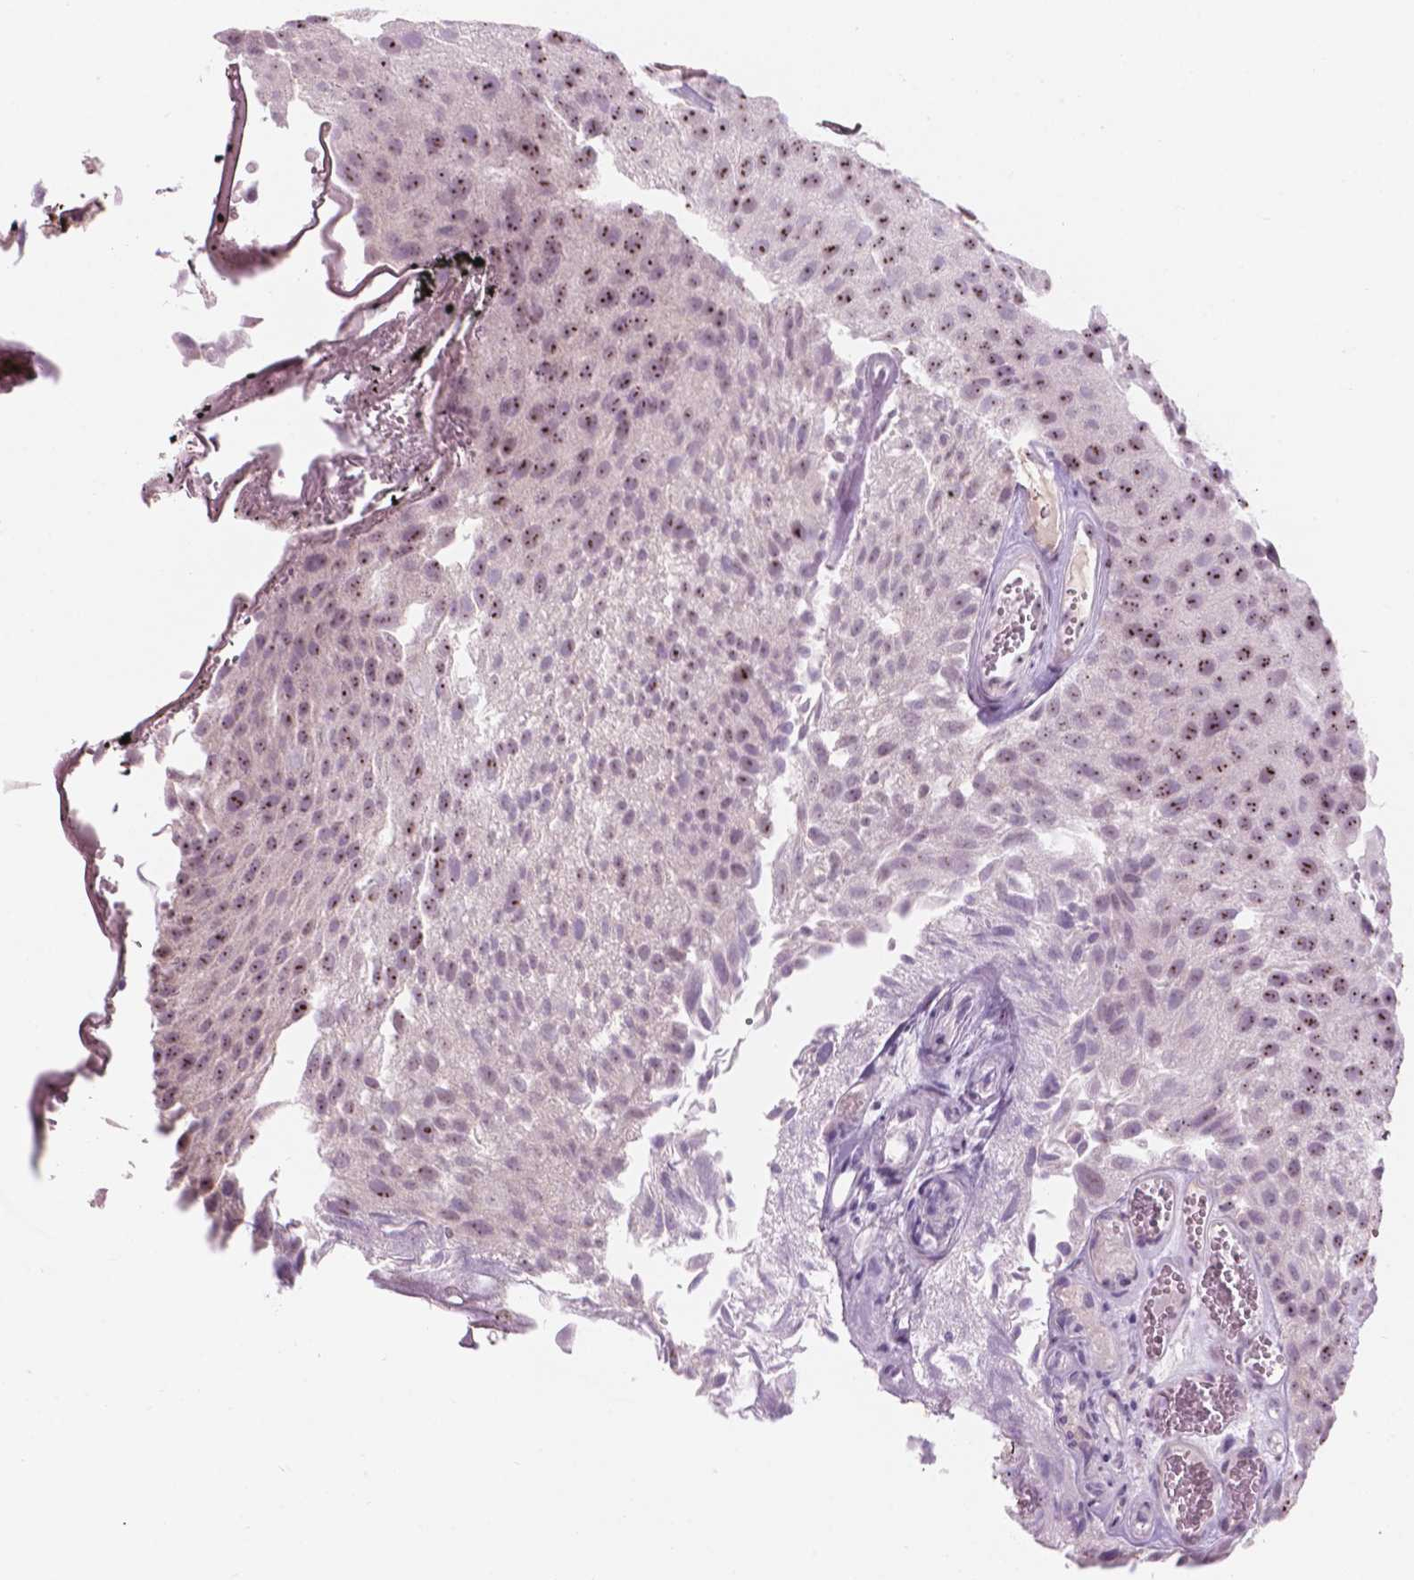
{"staining": {"intensity": "moderate", "quantity": "25%-75%", "location": "nuclear"}, "tissue": "urothelial cancer", "cell_type": "Tumor cells", "image_type": "cancer", "snomed": [{"axis": "morphology", "description": "Urothelial carcinoma, Low grade"}, {"axis": "topography", "description": "Urinary bladder"}], "caption": "The image exhibits immunohistochemical staining of urothelial carcinoma (low-grade). There is moderate nuclear expression is appreciated in approximately 25%-75% of tumor cells.", "gene": "ZNF853", "patient": {"sex": "male", "age": 72}}